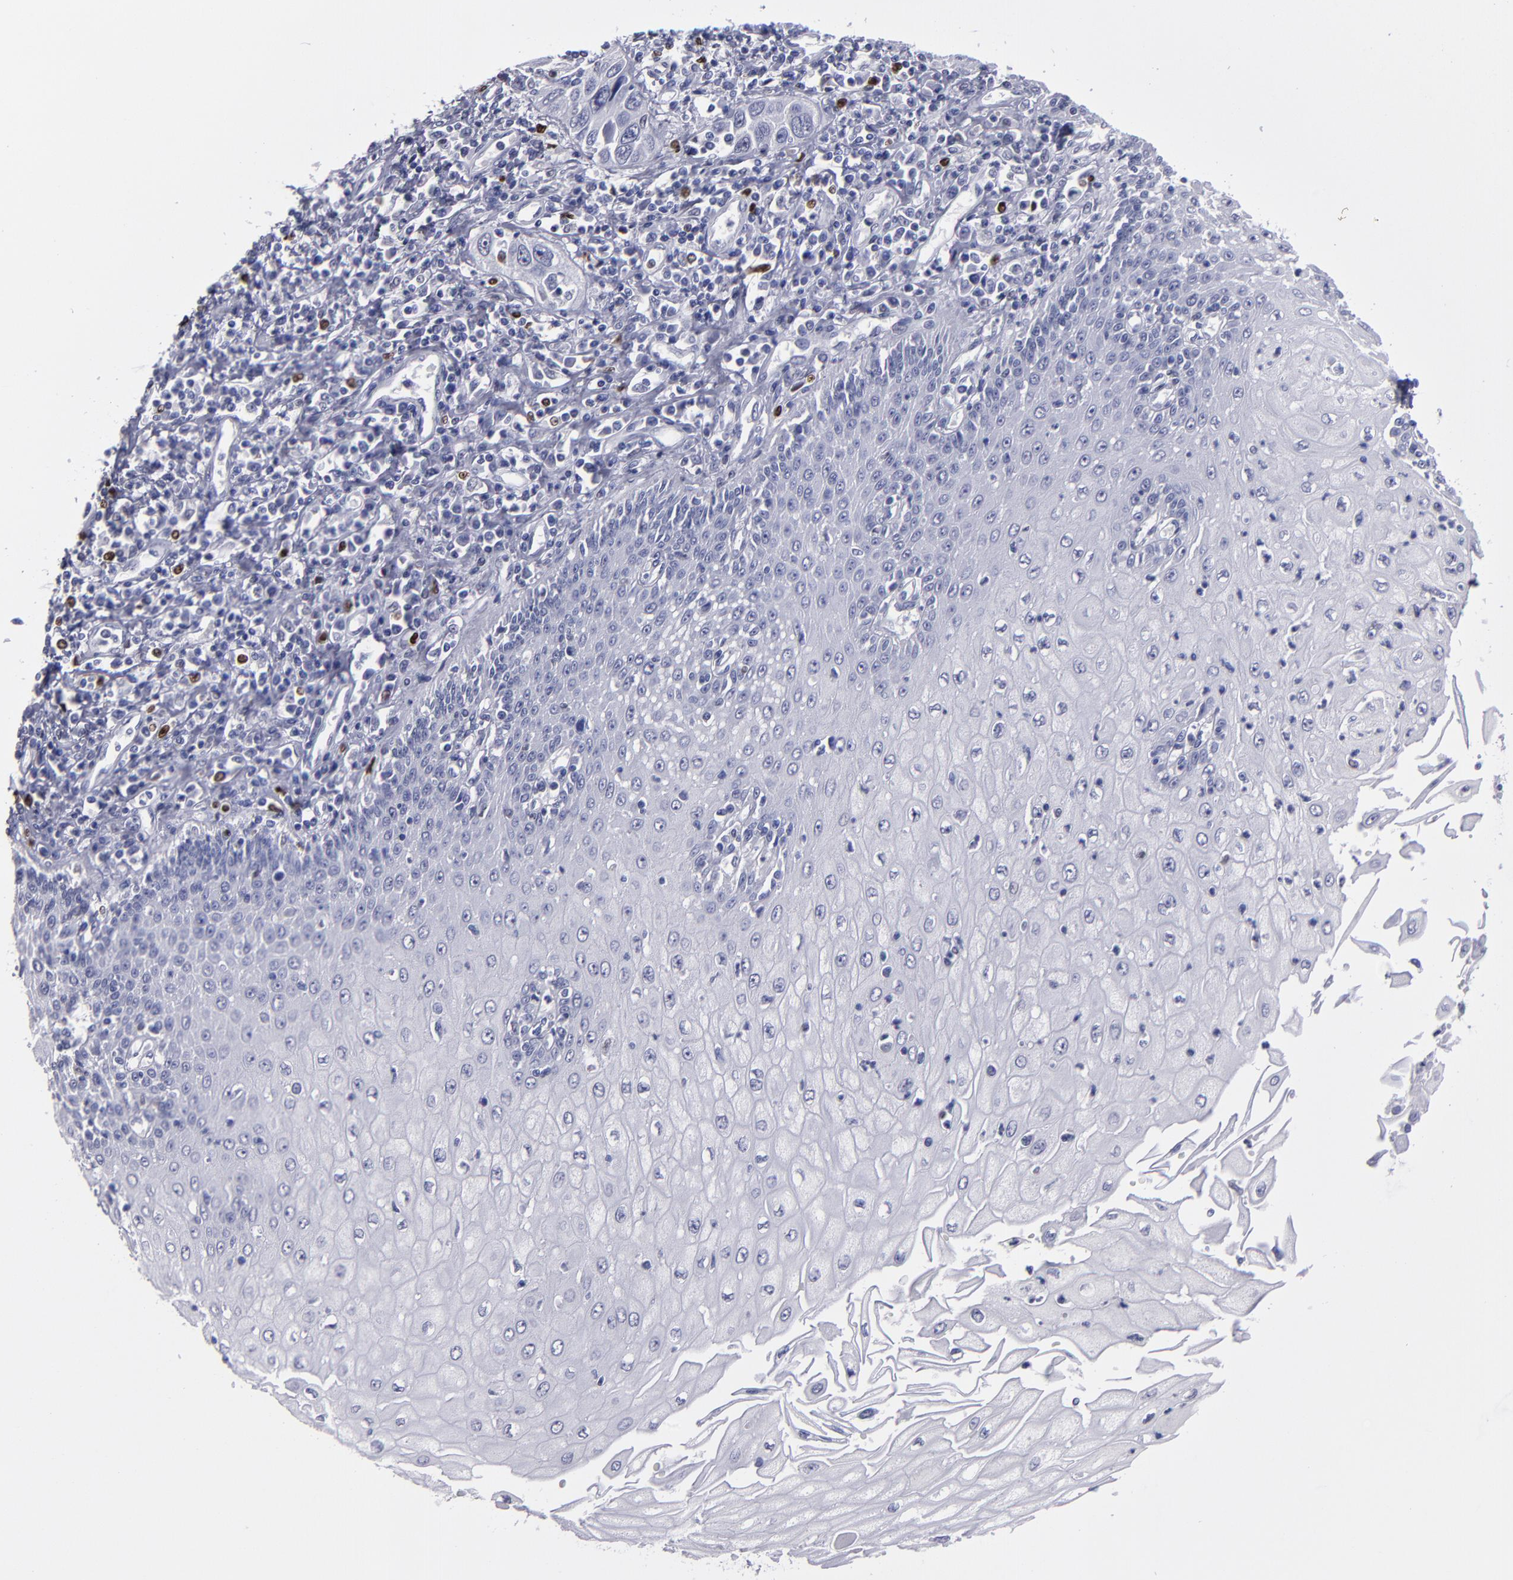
{"staining": {"intensity": "negative", "quantity": "none", "location": "none"}, "tissue": "esophagus", "cell_type": "Squamous epithelial cells", "image_type": "normal", "snomed": [{"axis": "morphology", "description": "Normal tissue, NOS"}, {"axis": "topography", "description": "Esophagus"}], "caption": "A high-resolution image shows immunohistochemistry (IHC) staining of unremarkable esophagus, which demonstrates no significant staining in squamous epithelial cells.", "gene": "IRF8", "patient": {"sex": "male", "age": 65}}